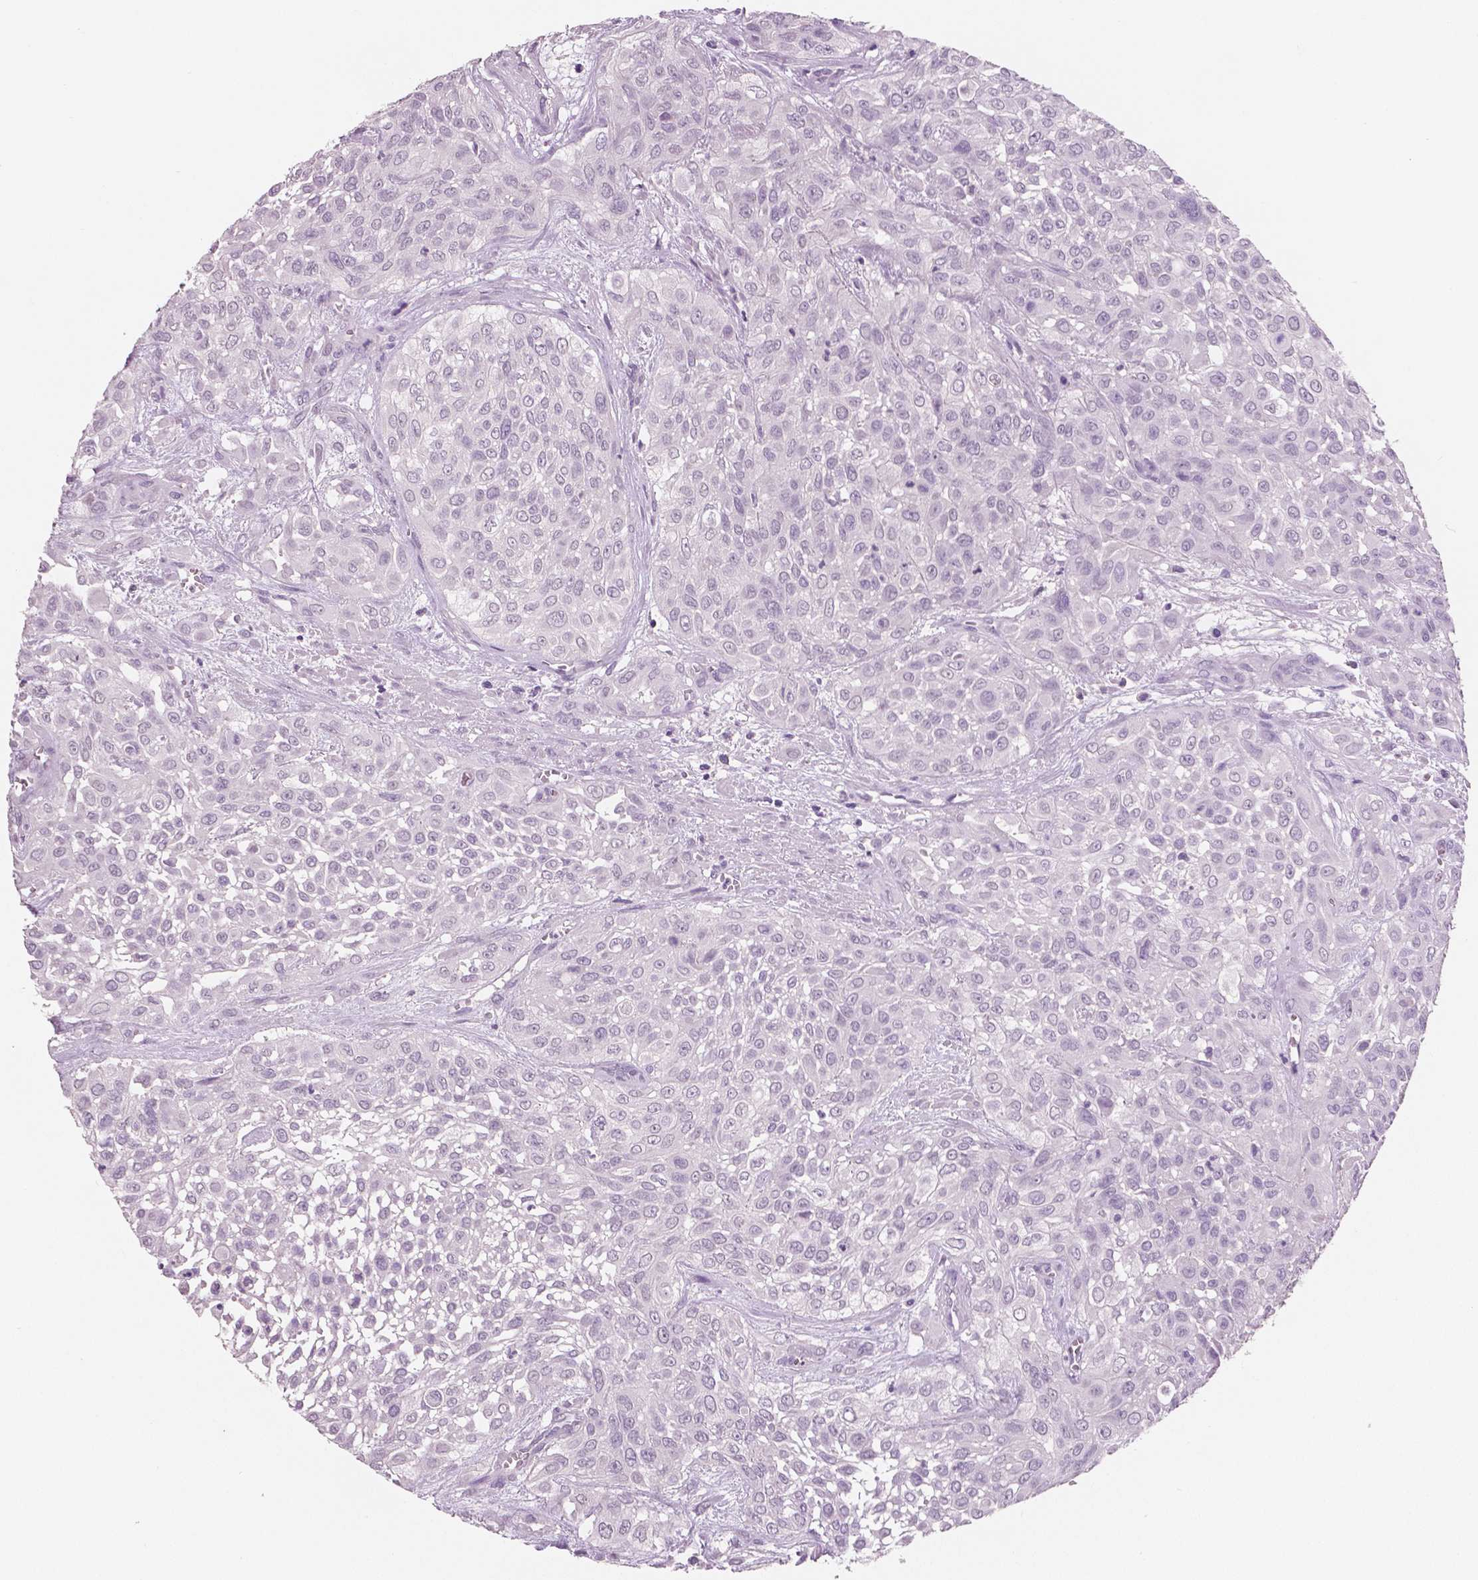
{"staining": {"intensity": "negative", "quantity": "none", "location": "none"}, "tissue": "urothelial cancer", "cell_type": "Tumor cells", "image_type": "cancer", "snomed": [{"axis": "morphology", "description": "Urothelial carcinoma, High grade"}, {"axis": "topography", "description": "Urinary bladder"}], "caption": "High magnification brightfield microscopy of high-grade urothelial carcinoma stained with DAB (brown) and counterstained with hematoxylin (blue): tumor cells show no significant positivity. Brightfield microscopy of immunohistochemistry stained with DAB (3,3'-diaminobenzidine) (brown) and hematoxylin (blue), captured at high magnification.", "gene": "NECAB2", "patient": {"sex": "male", "age": 57}}